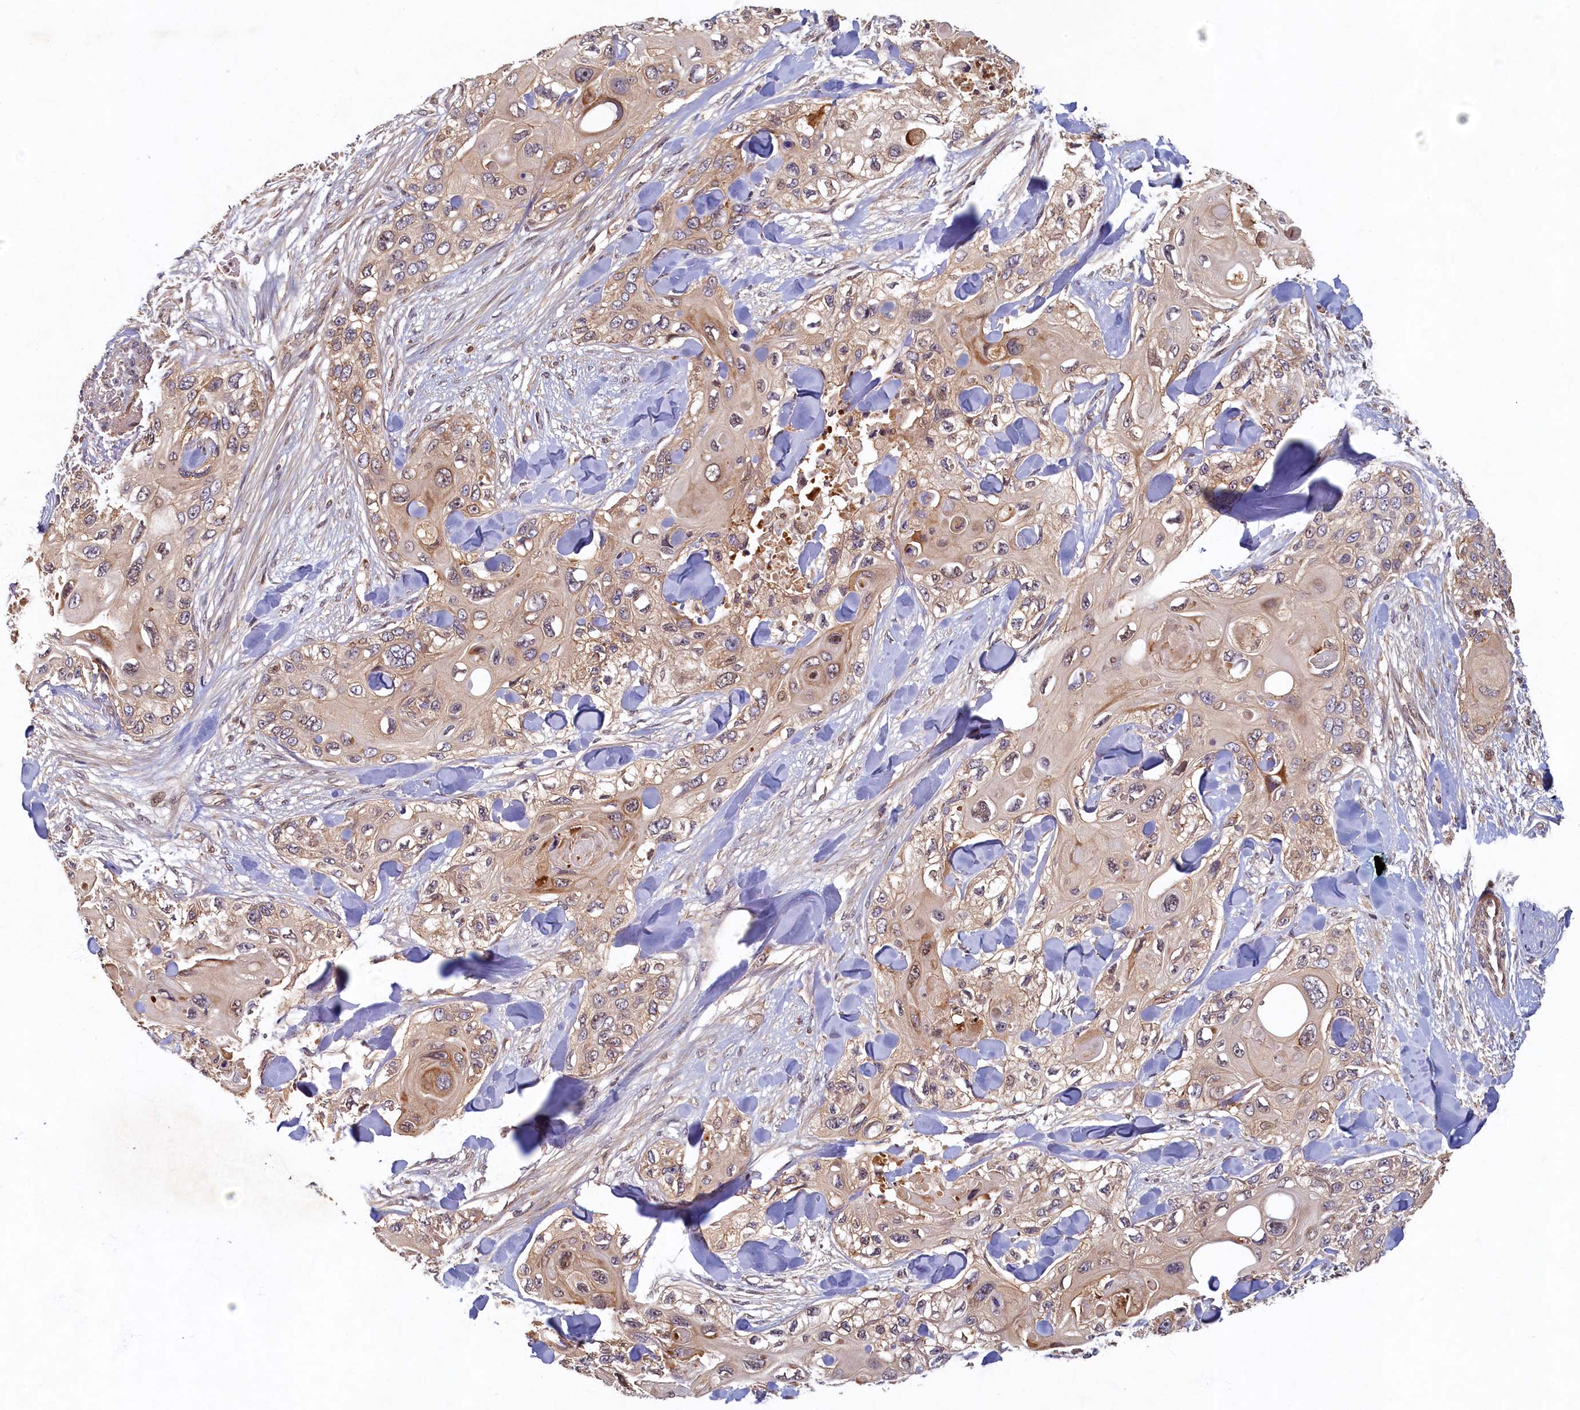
{"staining": {"intensity": "weak", "quantity": "<25%", "location": "cytoplasmic/membranous"}, "tissue": "skin cancer", "cell_type": "Tumor cells", "image_type": "cancer", "snomed": [{"axis": "morphology", "description": "Normal tissue, NOS"}, {"axis": "morphology", "description": "Squamous cell carcinoma, NOS"}, {"axis": "topography", "description": "Skin"}], "caption": "IHC micrograph of neoplastic tissue: squamous cell carcinoma (skin) stained with DAB reveals no significant protein expression in tumor cells.", "gene": "LCMT2", "patient": {"sex": "male", "age": 72}}